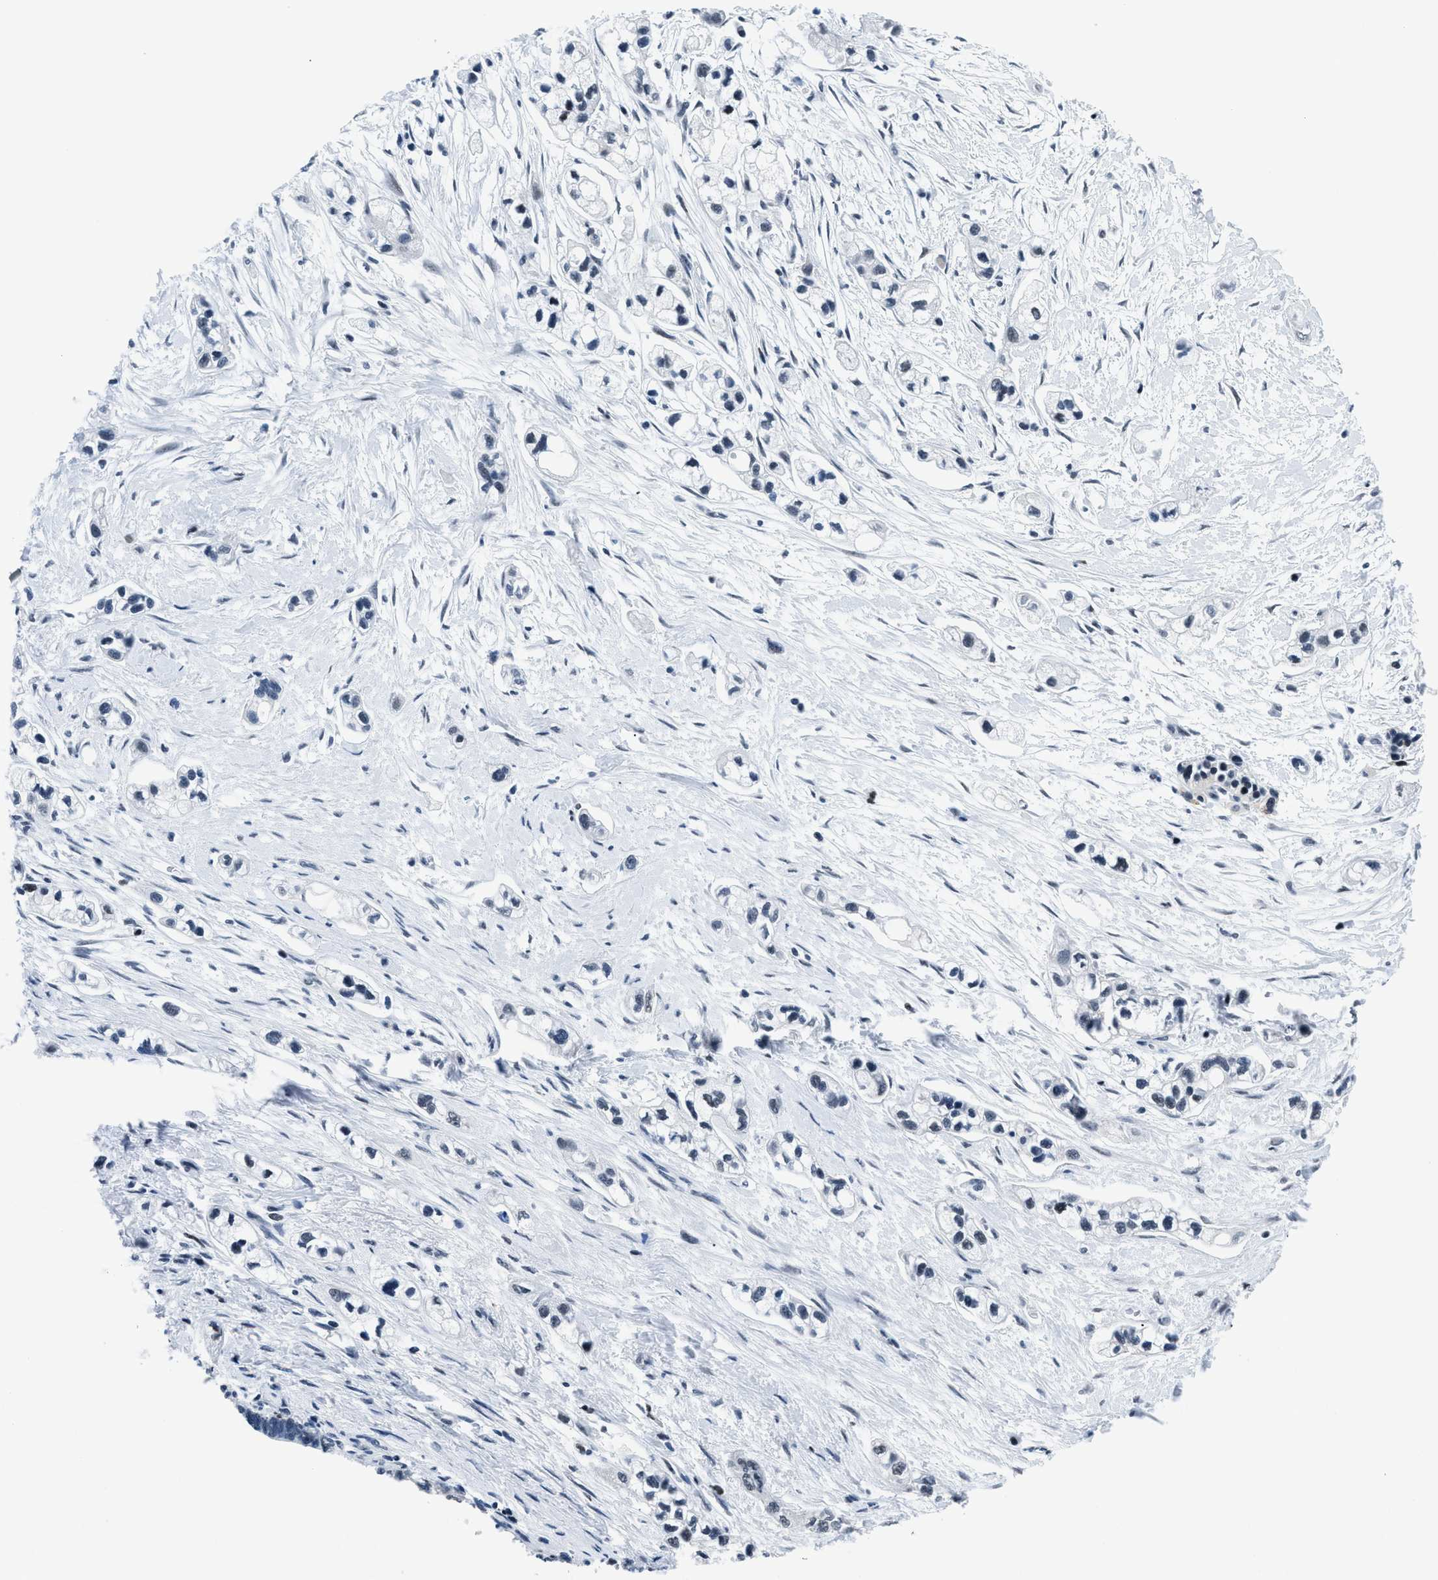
{"staining": {"intensity": "strong", "quantity": "<25%", "location": "nuclear"}, "tissue": "pancreatic cancer", "cell_type": "Tumor cells", "image_type": "cancer", "snomed": [{"axis": "morphology", "description": "Adenocarcinoma, NOS"}, {"axis": "topography", "description": "Pancreas"}], "caption": "A micrograph of human pancreatic cancer stained for a protein demonstrates strong nuclear brown staining in tumor cells. (Brightfield microscopy of DAB IHC at high magnification).", "gene": "SMARCB1", "patient": {"sex": "male", "age": 74}}